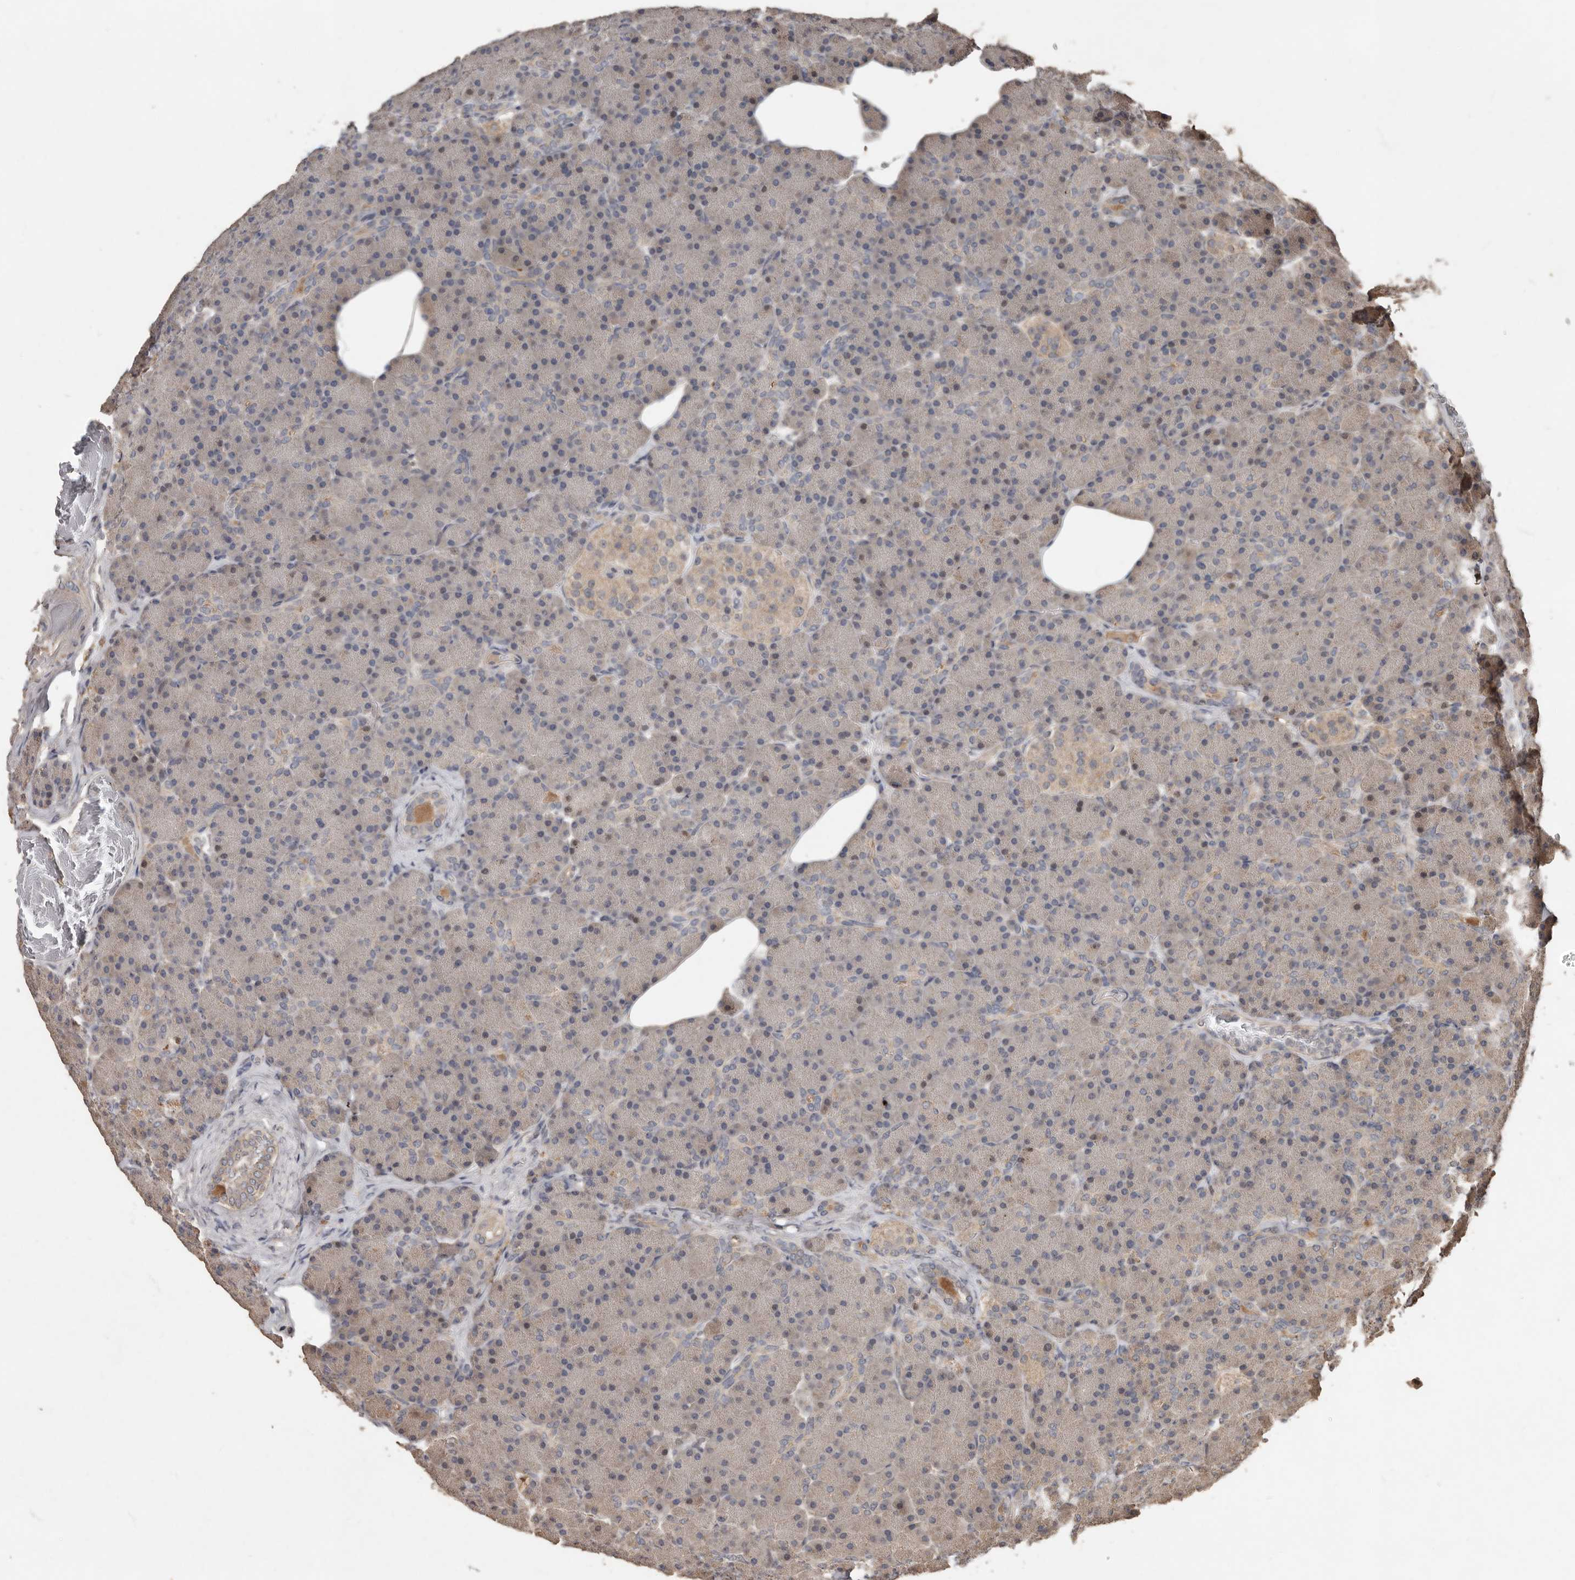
{"staining": {"intensity": "moderate", "quantity": "<25%", "location": "cytoplasmic/membranous,nuclear"}, "tissue": "pancreas", "cell_type": "Exocrine glandular cells", "image_type": "normal", "snomed": [{"axis": "morphology", "description": "Normal tissue, NOS"}, {"axis": "topography", "description": "Pancreas"}], "caption": "IHC (DAB (3,3'-diaminobenzidine)) staining of unremarkable pancreas exhibits moderate cytoplasmic/membranous,nuclear protein positivity in about <25% of exocrine glandular cells. (brown staining indicates protein expression, while blue staining denotes nuclei).", "gene": "KIF26B", "patient": {"sex": "female", "age": 43}}